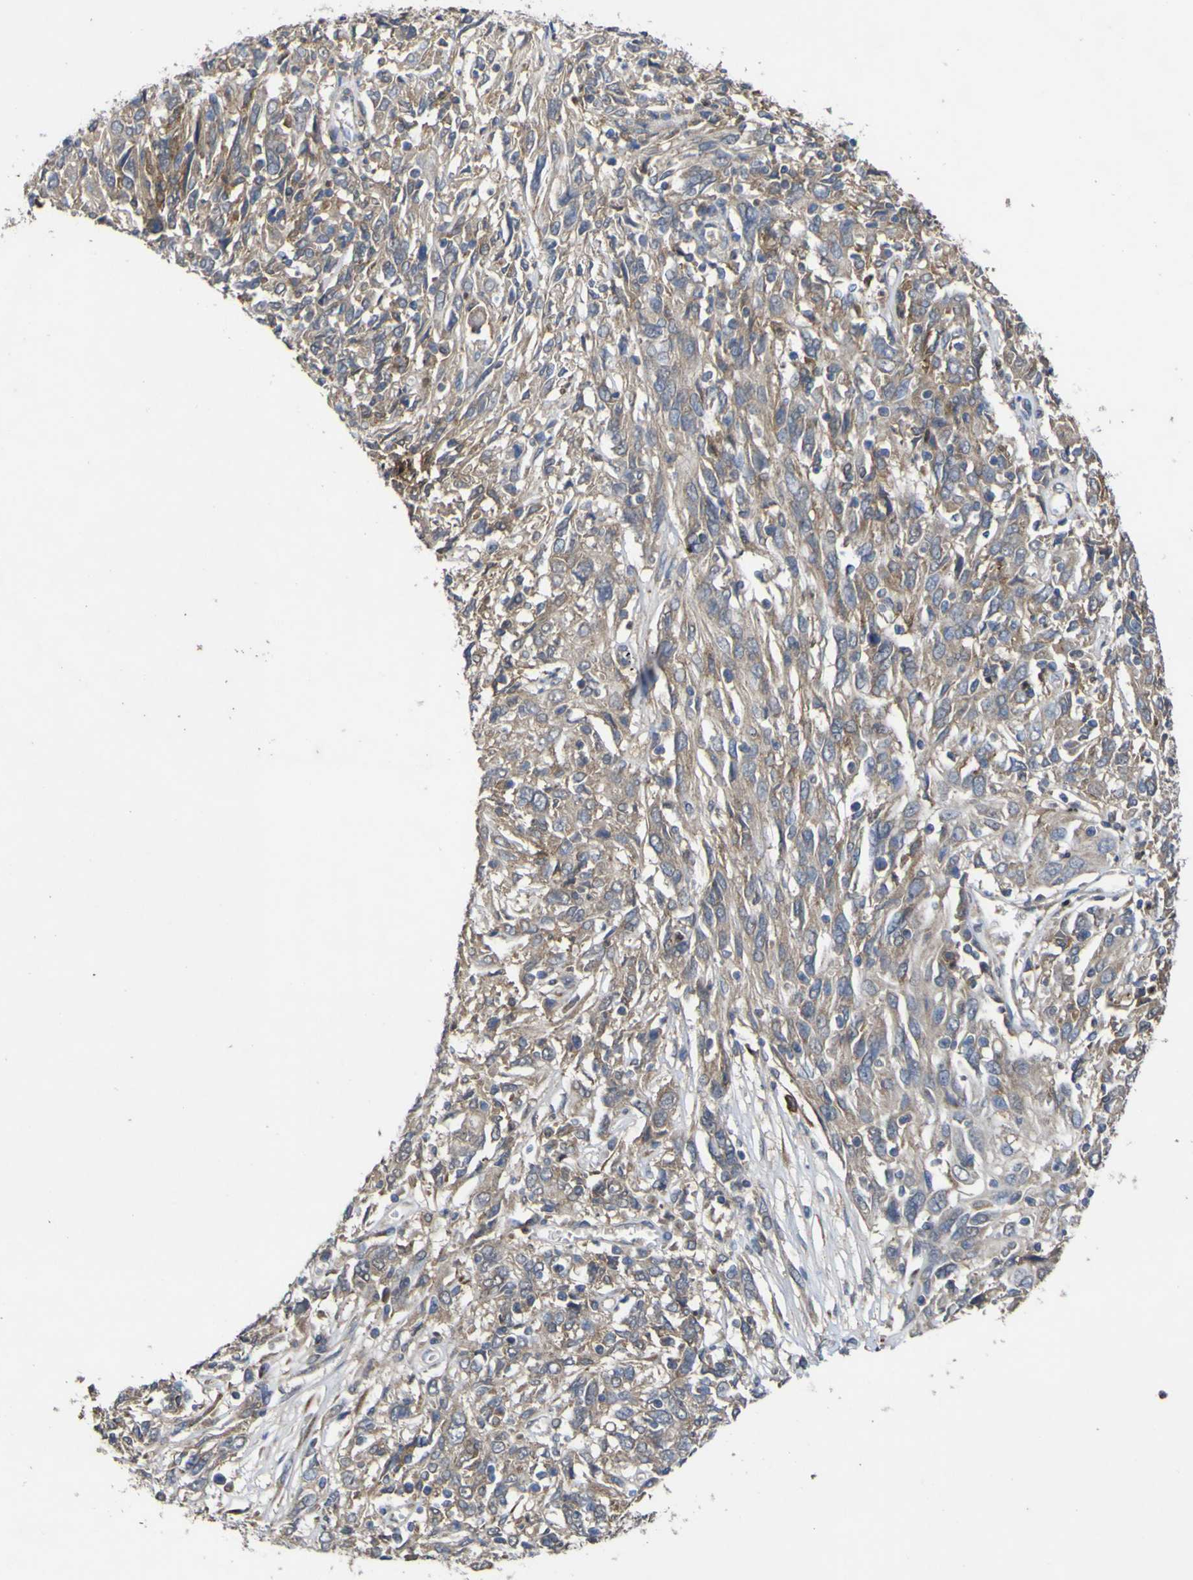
{"staining": {"intensity": "moderate", "quantity": ">75%", "location": "cytoplasmic/membranous"}, "tissue": "cervical cancer", "cell_type": "Tumor cells", "image_type": "cancer", "snomed": [{"axis": "morphology", "description": "Squamous cell carcinoma, NOS"}, {"axis": "topography", "description": "Cervix"}], "caption": "Squamous cell carcinoma (cervical) stained for a protein demonstrates moderate cytoplasmic/membranous positivity in tumor cells. (brown staining indicates protein expression, while blue staining denotes nuclei).", "gene": "IRAK2", "patient": {"sex": "female", "age": 46}}